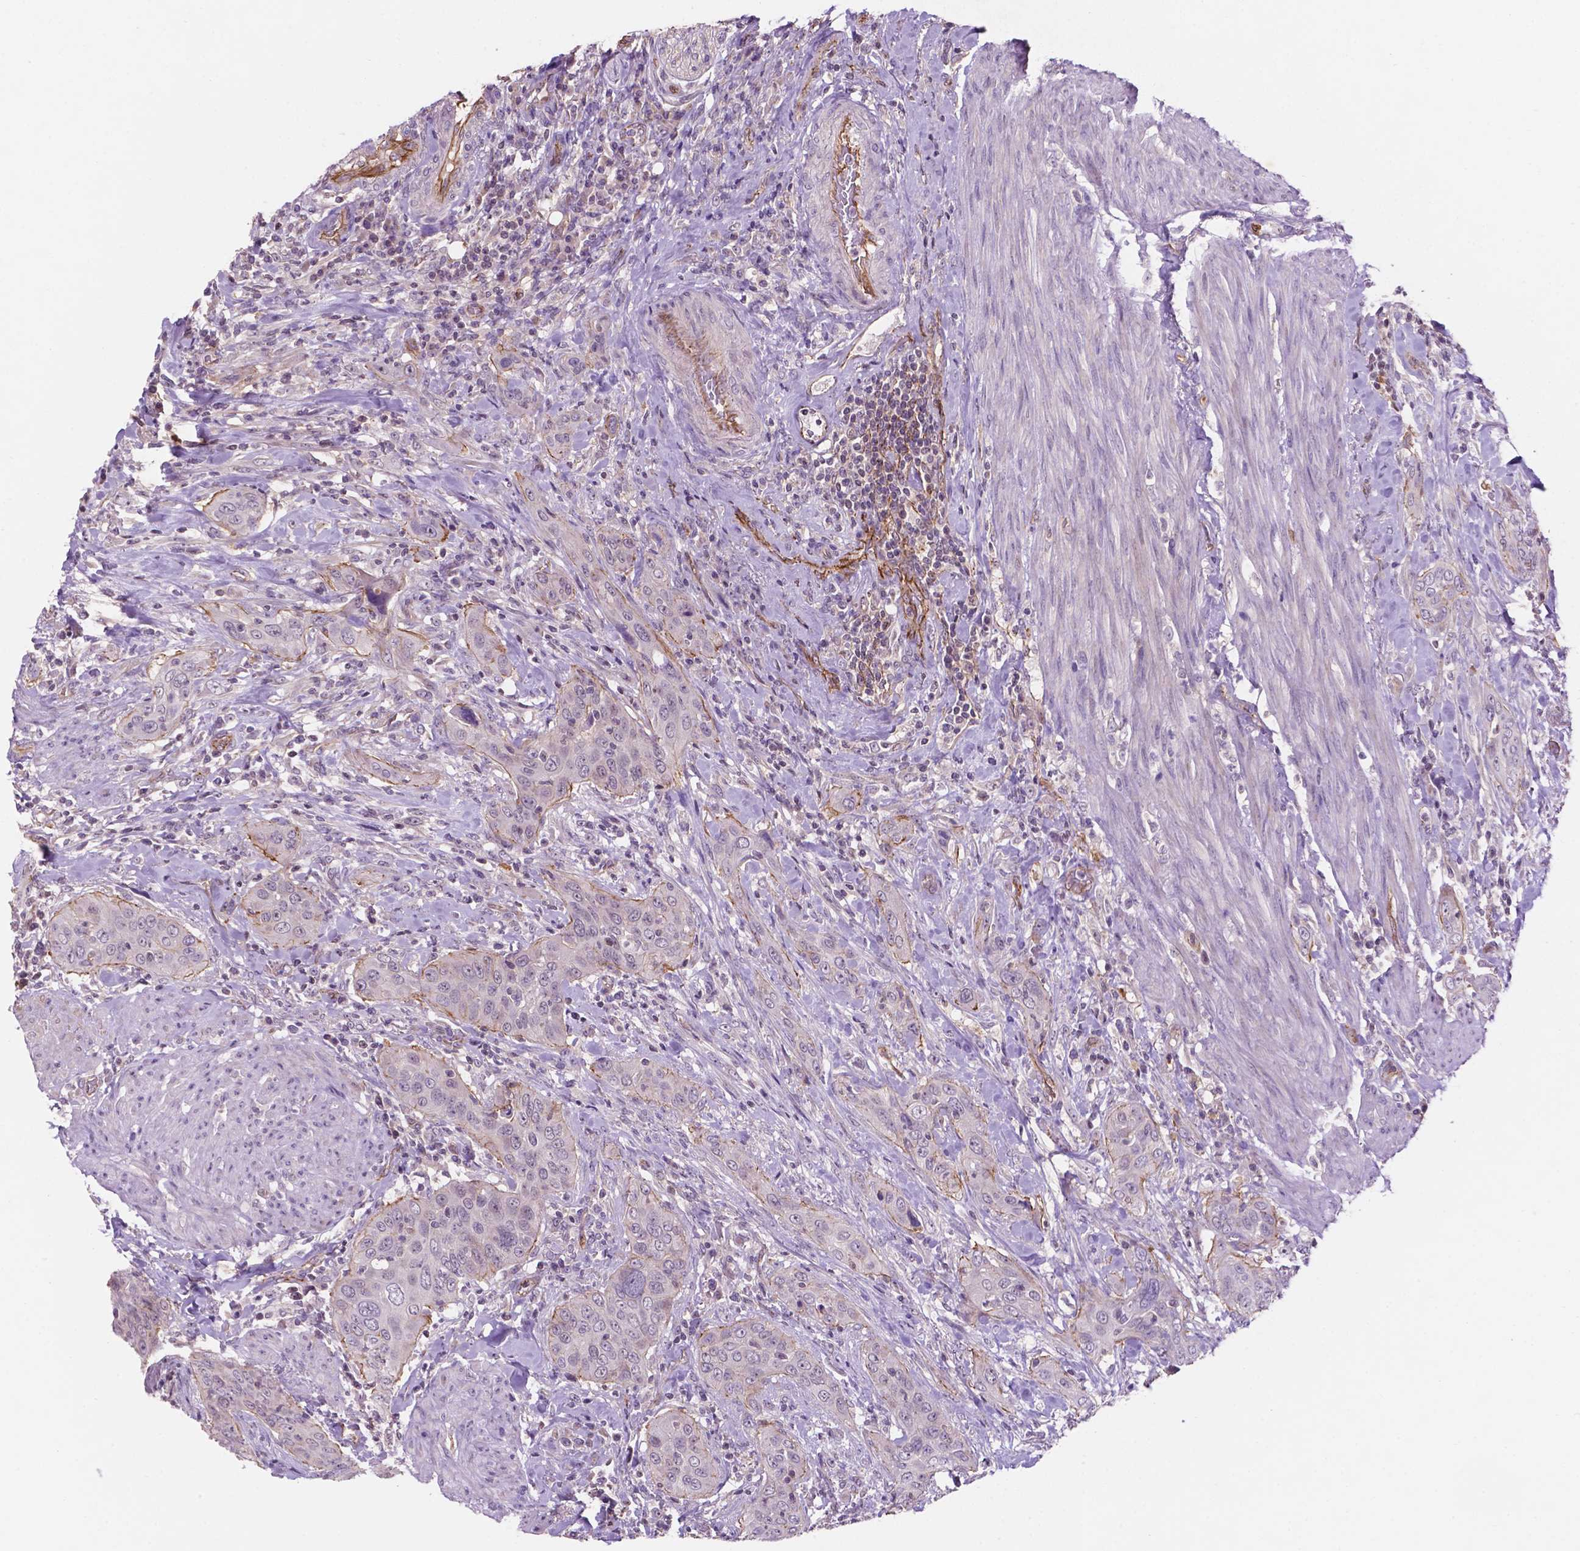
{"staining": {"intensity": "negative", "quantity": "none", "location": "none"}, "tissue": "urothelial cancer", "cell_type": "Tumor cells", "image_type": "cancer", "snomed": [{"axis": "morphology", "description": "Urothelial carcinoma, High grade"}, {"axis": "topography", "description": "Urinary bladder"}], "caption": "This is an immunohistochemistry (IHC) histopathology image of high-grade urothelial carcinoma. There is no expression in tumor cells.", "gene": "ARL5C", "patient": {"sex": "male", "age": 82}}